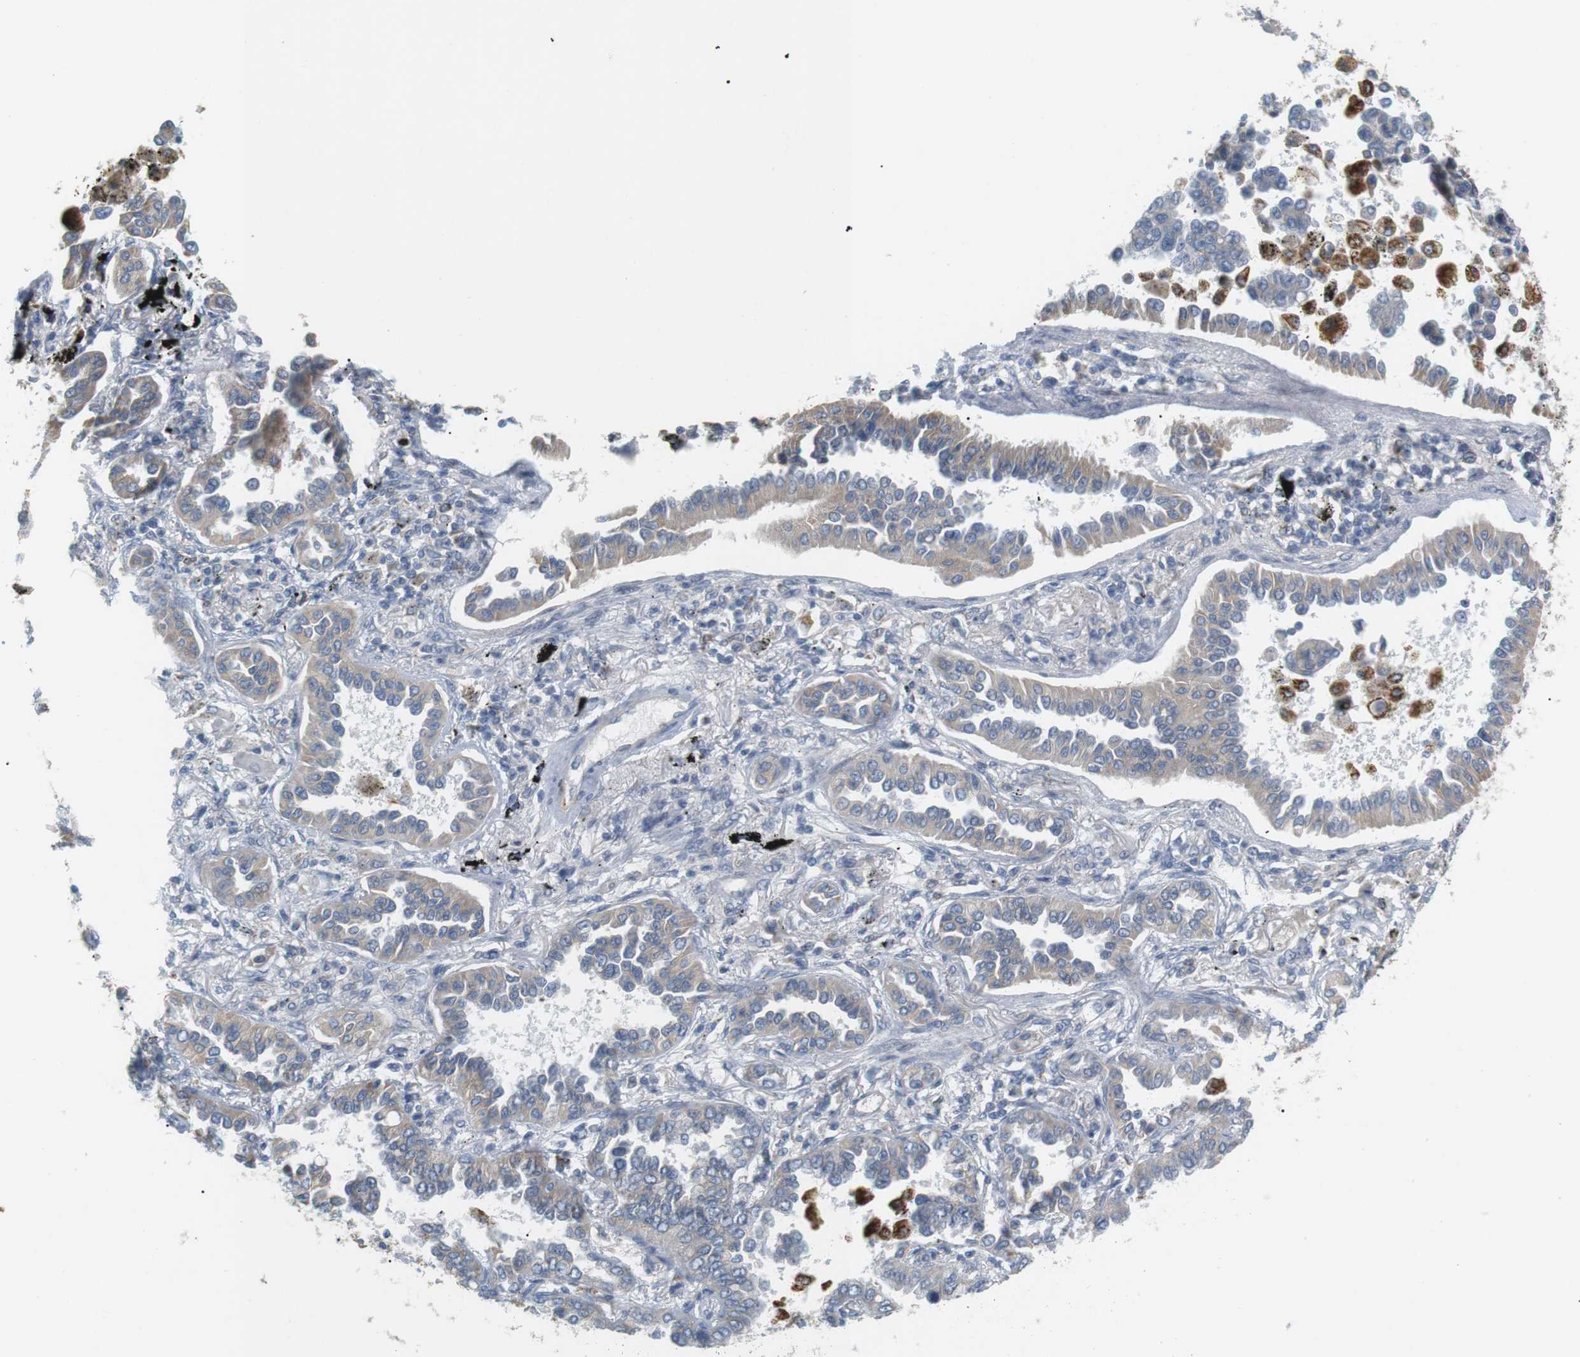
{"staining": {"intensity": "weak", "quantity": "25%-75%", "location": "cytoplasmic/membranous"}, "tissue": "lung cancer", "cell_type": "Tumor cells", "image_type": "cancer", "snomed": [{"axis": "morphology", "description": "Normal tissue, NOS"}, {"axis": "morphology", "description": "Adenocarcinoma, NOS"}, {"axis": "topography", "description": "Lung"}], "caption": "Lung adenocarcinoma stained with a protein marker displays weak staining in tumor cells.", "gene": "CD300E", "patient": {"sex": "male", "age": 59}}